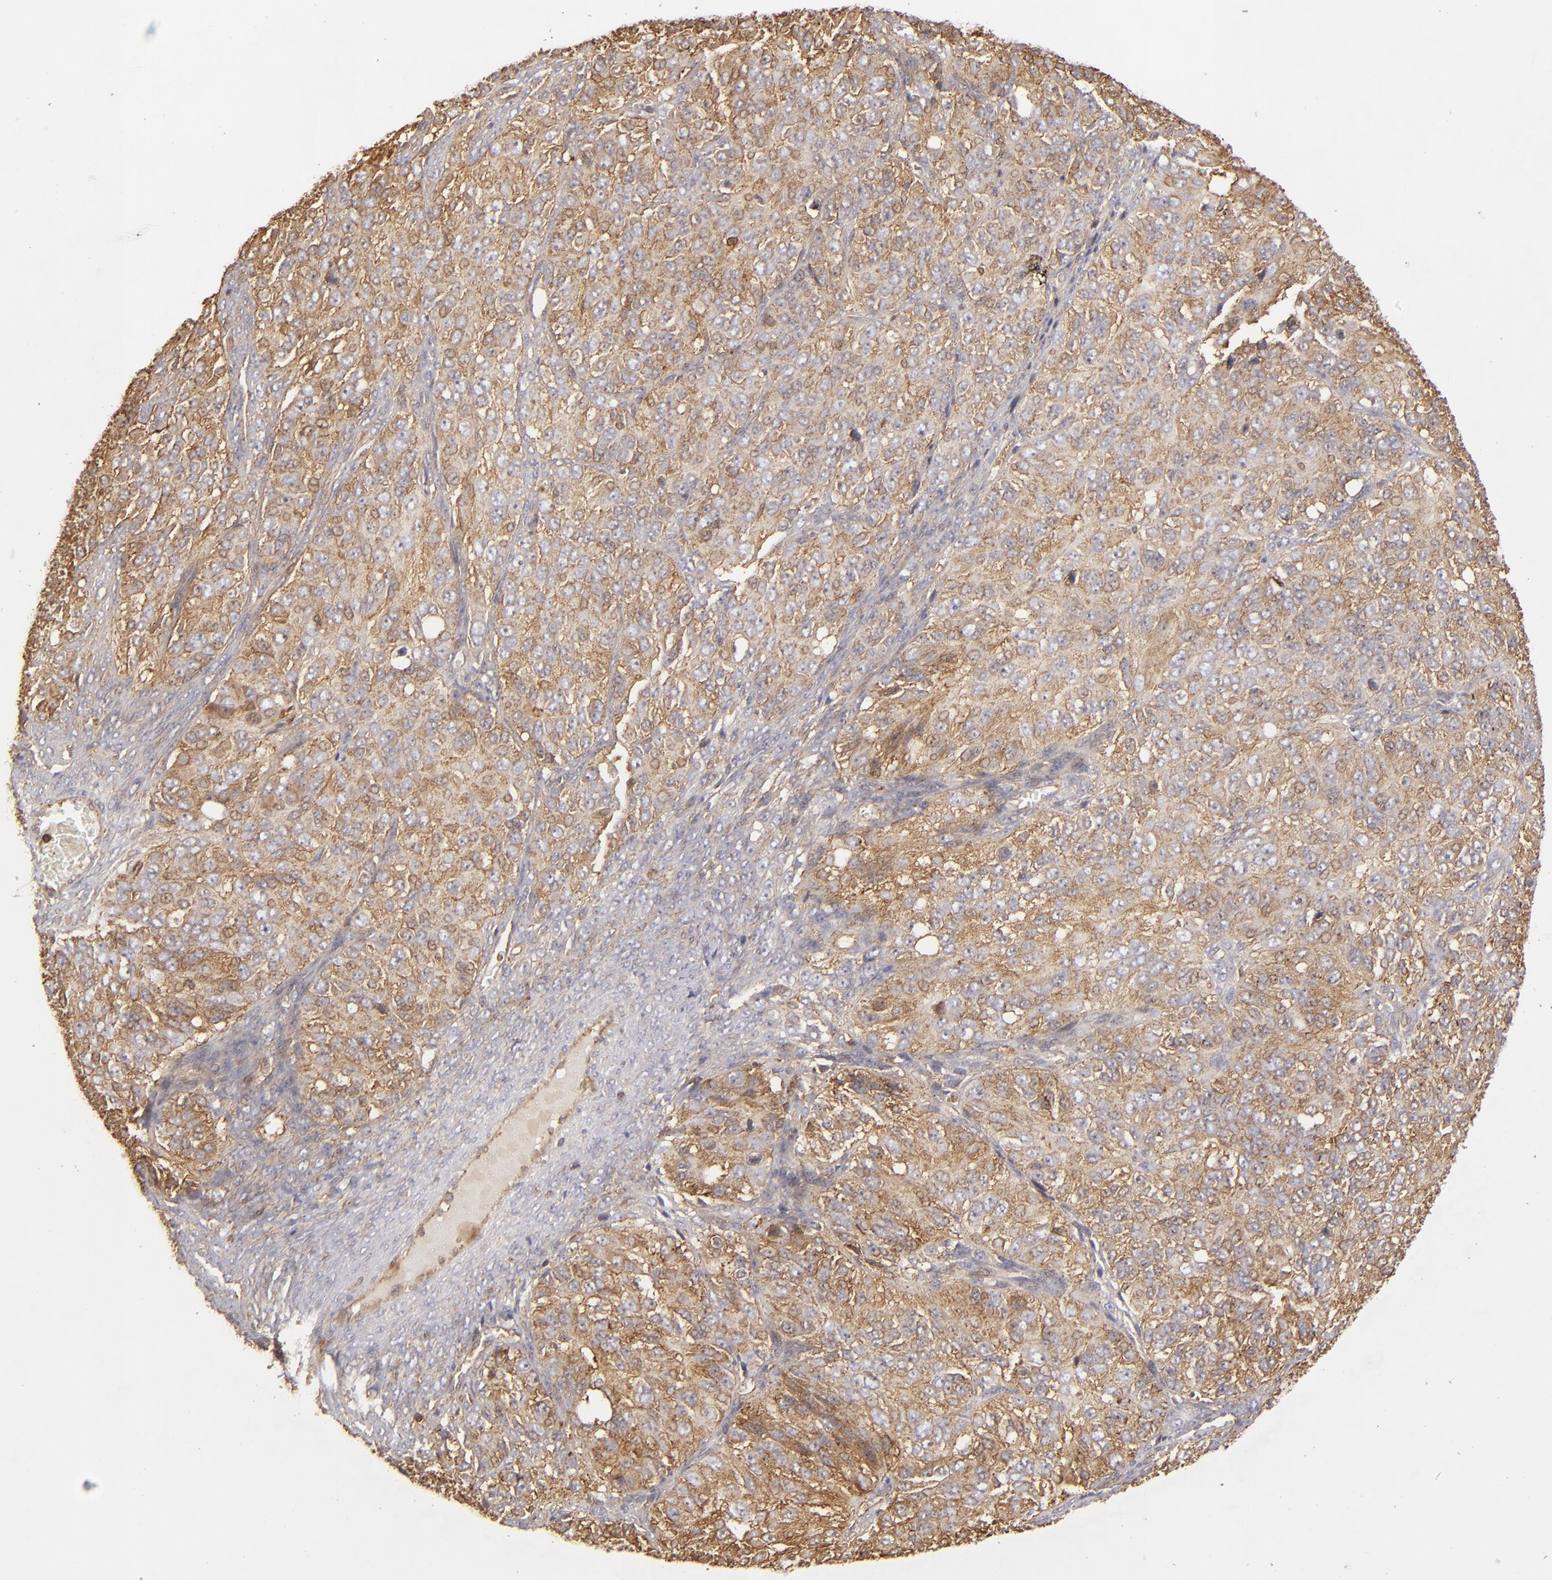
{"staining": {"intensity": "moderate", "quantity": ">75%", "location": "cytoplasmic/membranous"}, "tissue": "ovarian cancer", "cell_type": "Tumor cells", "image_type": "cancer", "snomed": [{"axis": "morphology", "description": "Carcinoma, endometroid"}, {"axis": "topography", "description": "Ovary"}], "caption": "This image reveals ovarian cancer (endometroid carcinoma) stained with immunohistochemistry to label a protein in brown. The cytoplasmic/membranous of tumor cells show moderate positivity for the protein. Nuclei are counter-stained blue.", "gene": "ACTB", "patient": {"sex": "female", "age": 51}}